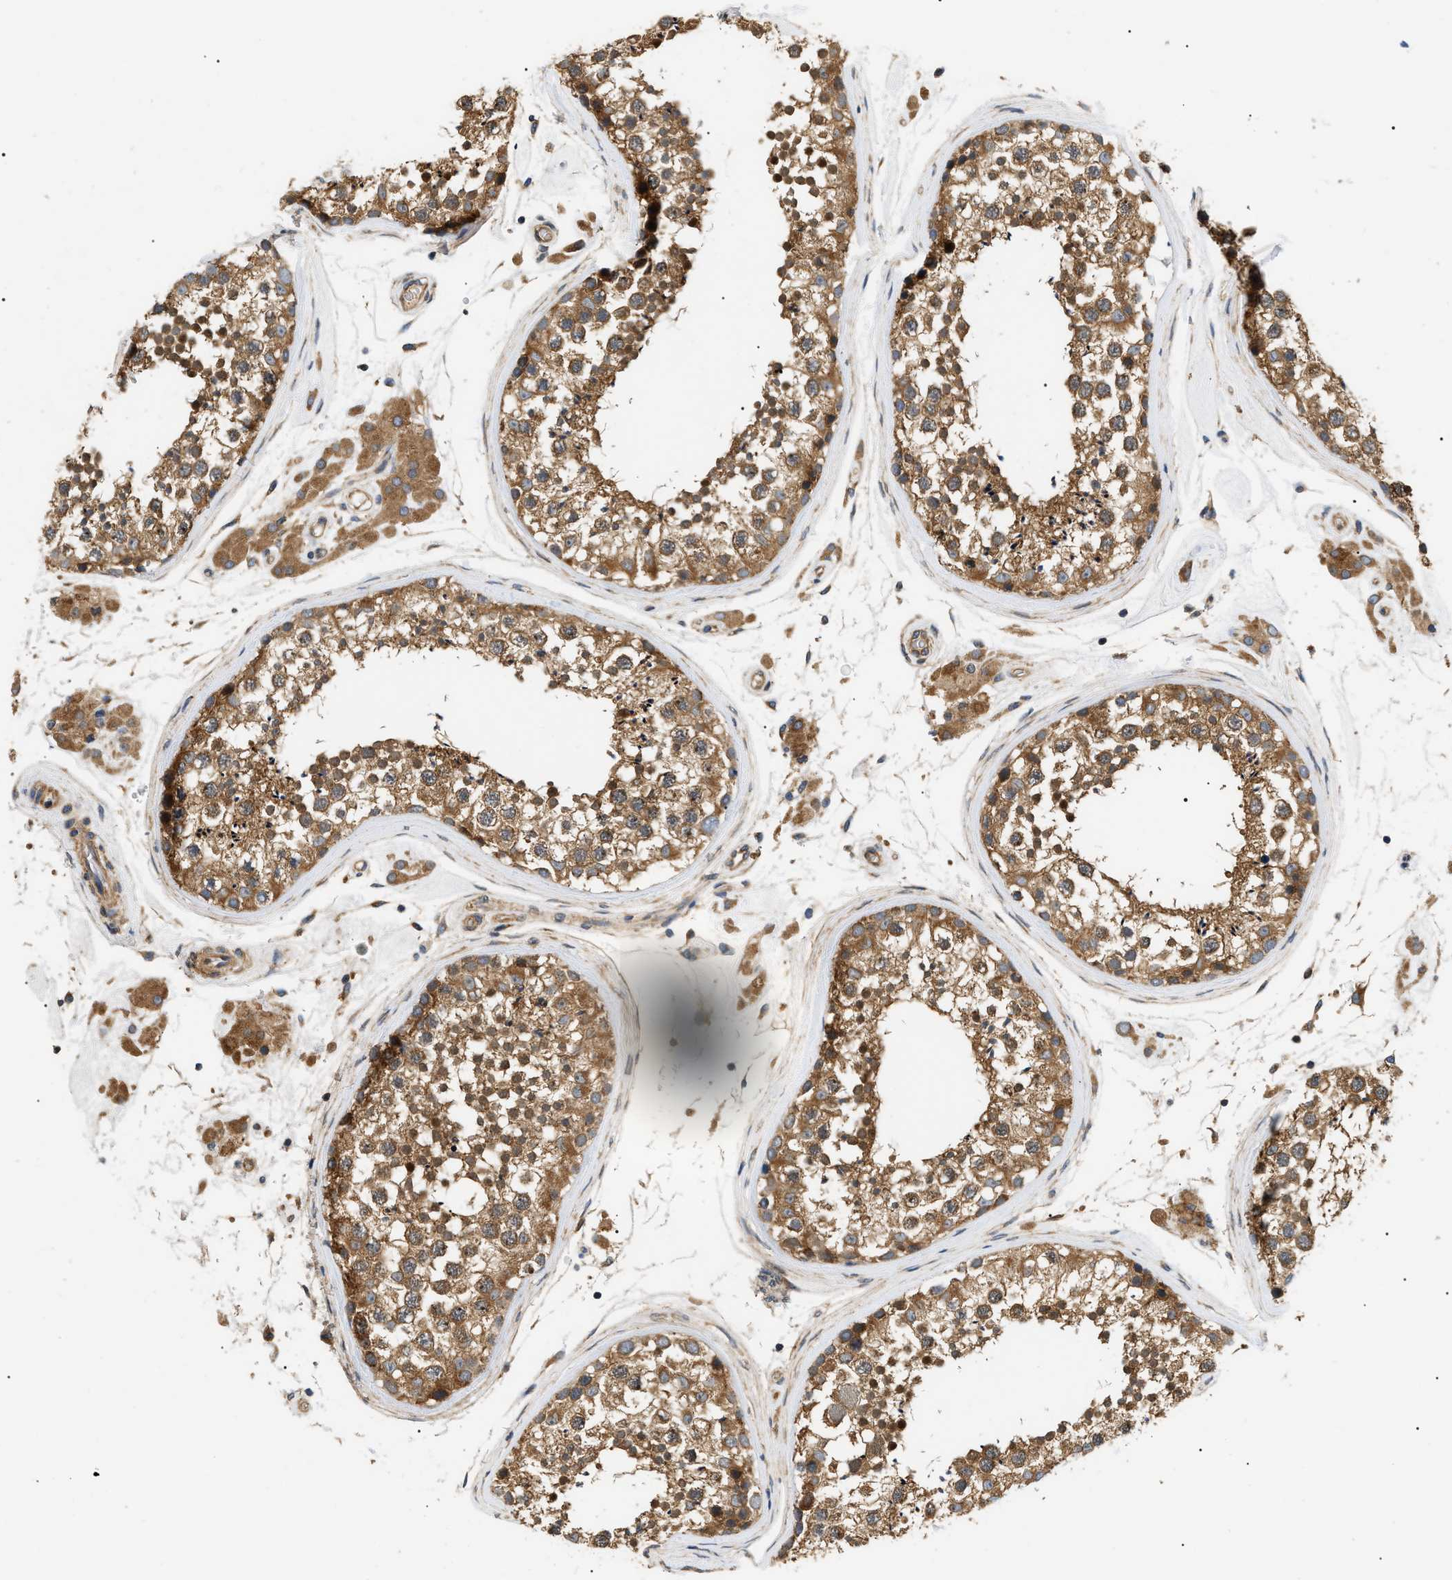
{"staining": {"intensity": "moderate", "quantity": ">75%", "location": "cytoplasmic/membranous"}, "tissue": "testis", "cell_type": "Cells in seminiferous ducts", "image_type": "normal", "snomed": [{"axis": "morphology", "description": "Normal tissue, NOS"}, {"axis": "topography", "description": "Testis"}], "caption": "This image demonstrates normal testis stained with immunohistochemistry (IHC) to label a protein in brown. The cytoplasmic/membranous of cells in seminiferous ducts show moderate positivity for the protein. Nuclei are counter-stained blue.", "gene": "PPM1B", "patient": {"sex": "male", "age": 46}}